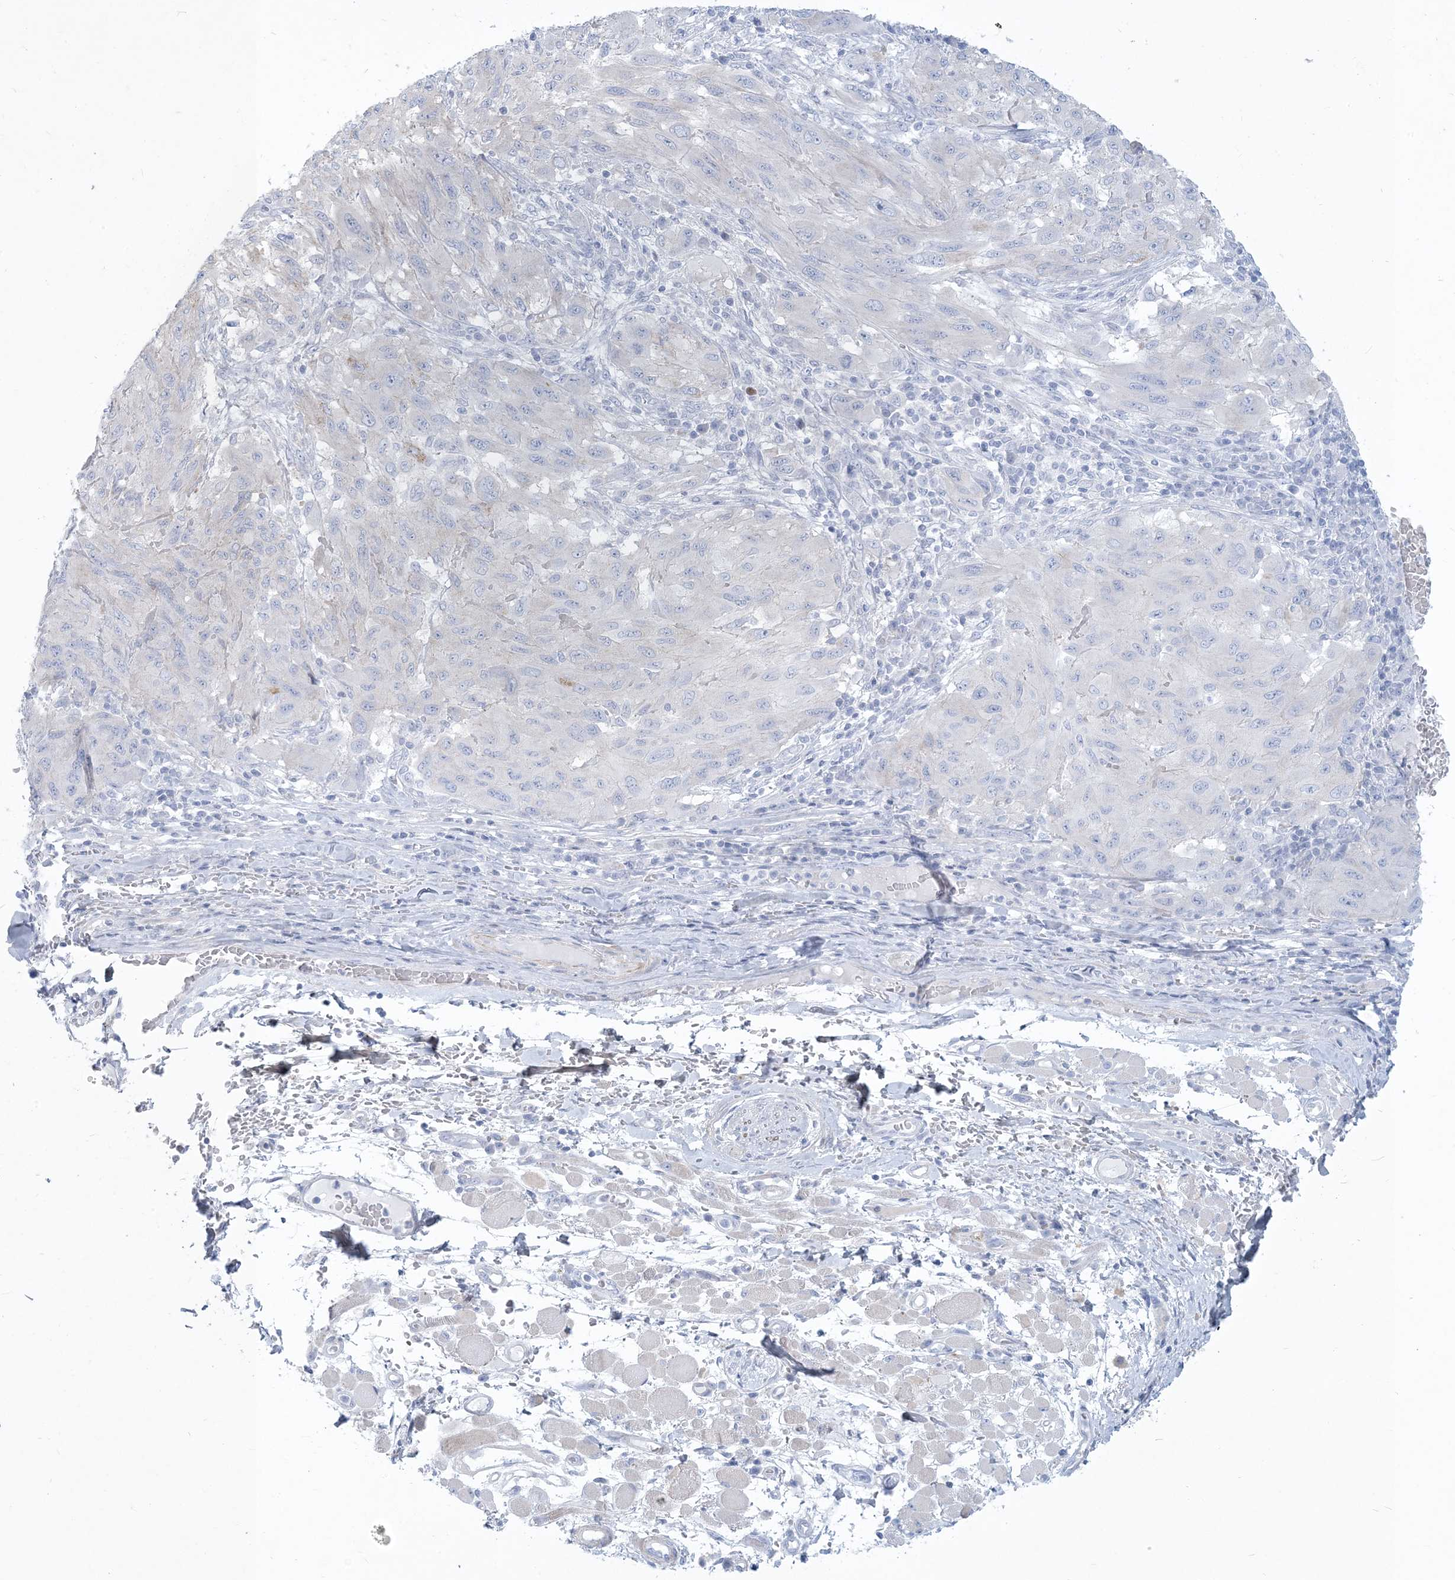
{"staining": {"intensity": "negative", "quantity": "none", "location": "none"}, "tissue": "melanoma", "cell_type": "Tumor cells", "image_type": "cancer", "snomed": [{"axis": "morphology", "description": "Malignant melanoma, NOS"}, {"axis": "topography", "description": "Skin"}], "caption": "This is a photomicrograph of IHC staining of melanoma, which shows no positivity in tumor cells.", "gene": "MOXD1", "patient": {"sex": "female", "age": 91}}